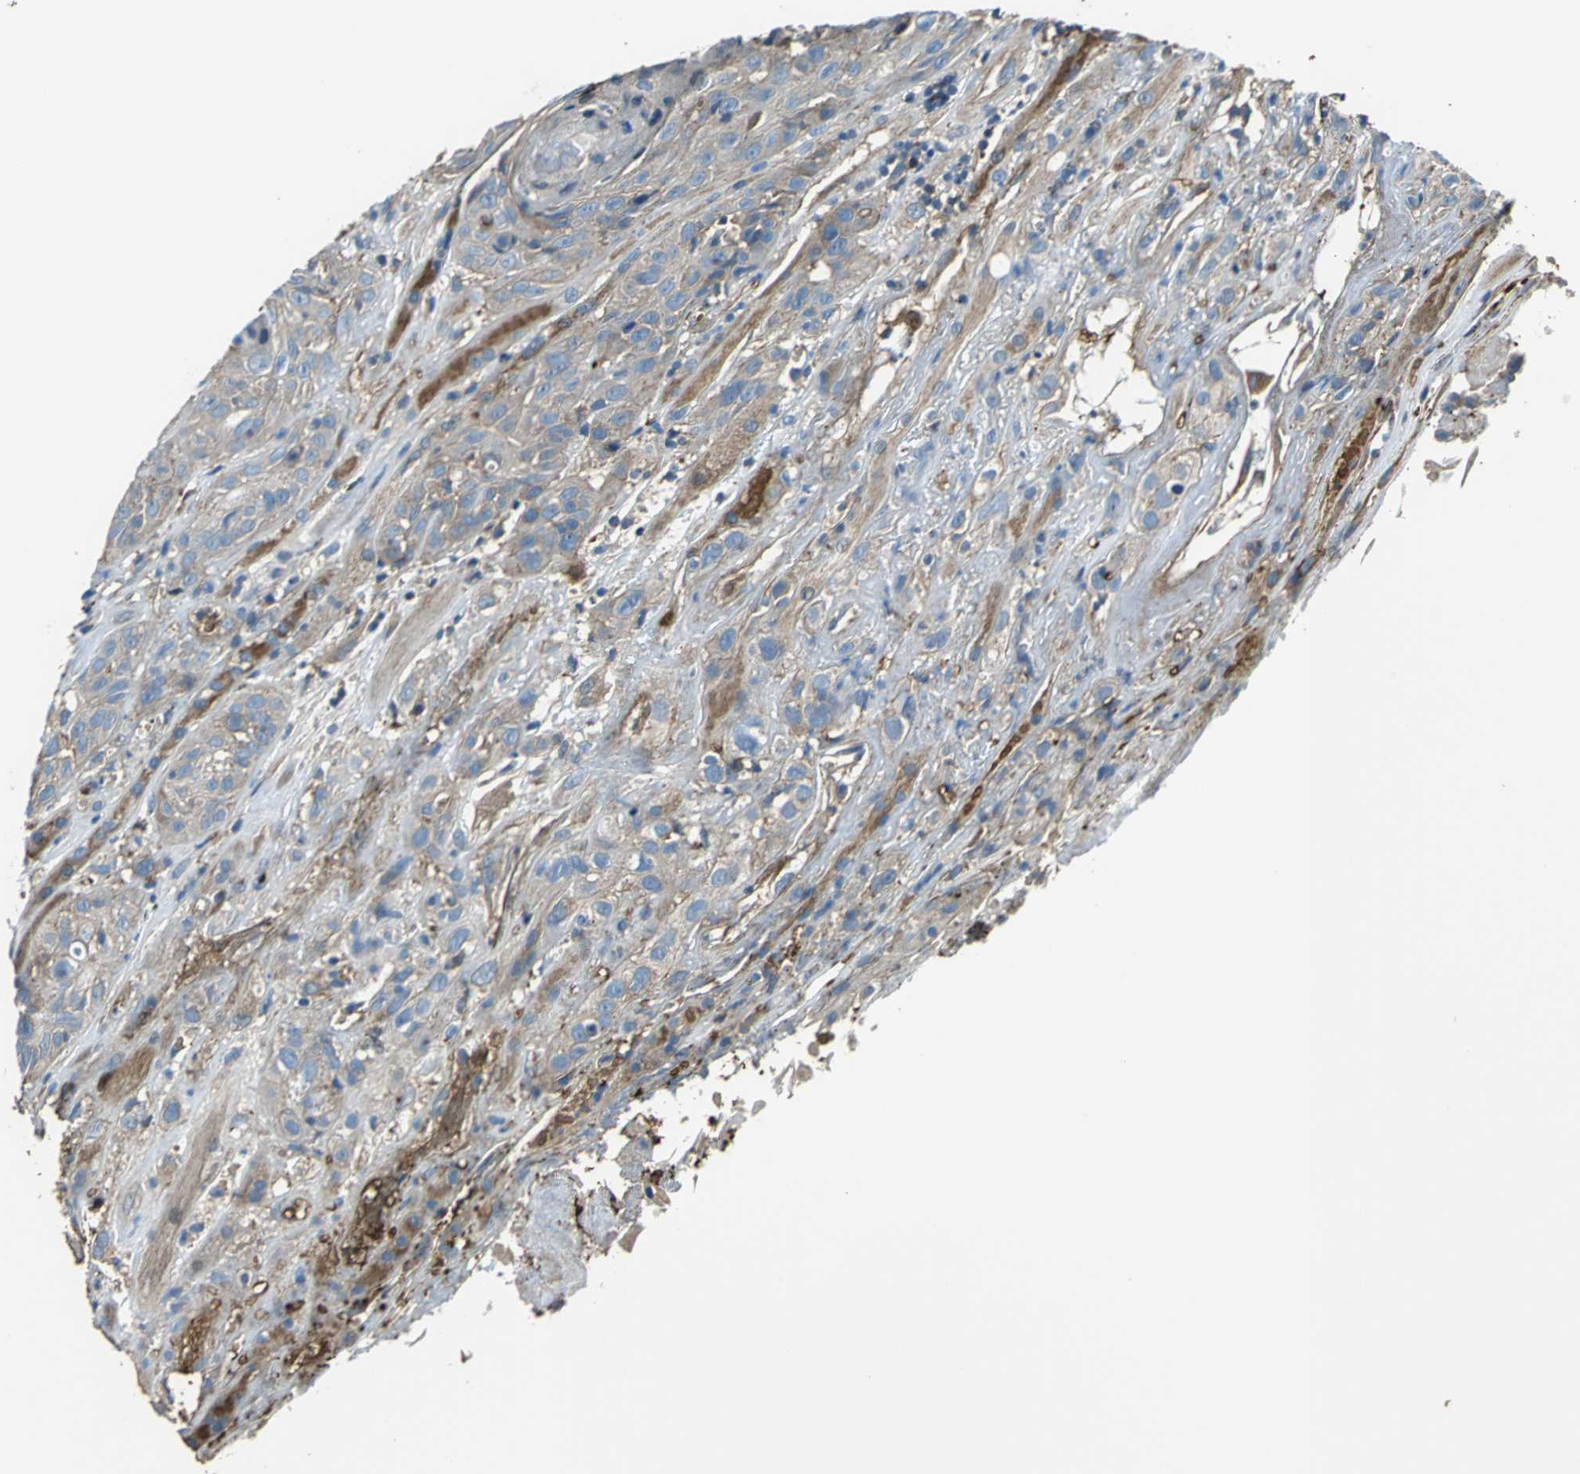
{"staining": {"intensity": "moderate", "quantity": ">75%", "location": "cytoplasmic/membranous"}, "tissue": "head and neck cancer", "cell_type": "Tumor cells", "image_type": "cancer", "snomed": [{"axis": "morphology", "description": "Squamous cell carcinoma, NOS"}, {"axis": "topography", "description": "Head-Neck"}], "caption": "IHC (DAB) staining of human head and neck cancer displays moderate cytoplasmic/membranous protein positivity in approximately >75% of tumor cells. Immunohistochemistry (ihc) stains the protein of interest in brown and the nuclei are stained blue.", "gene": "PARVA", "patient": {"sex": "female", "age": 84}}